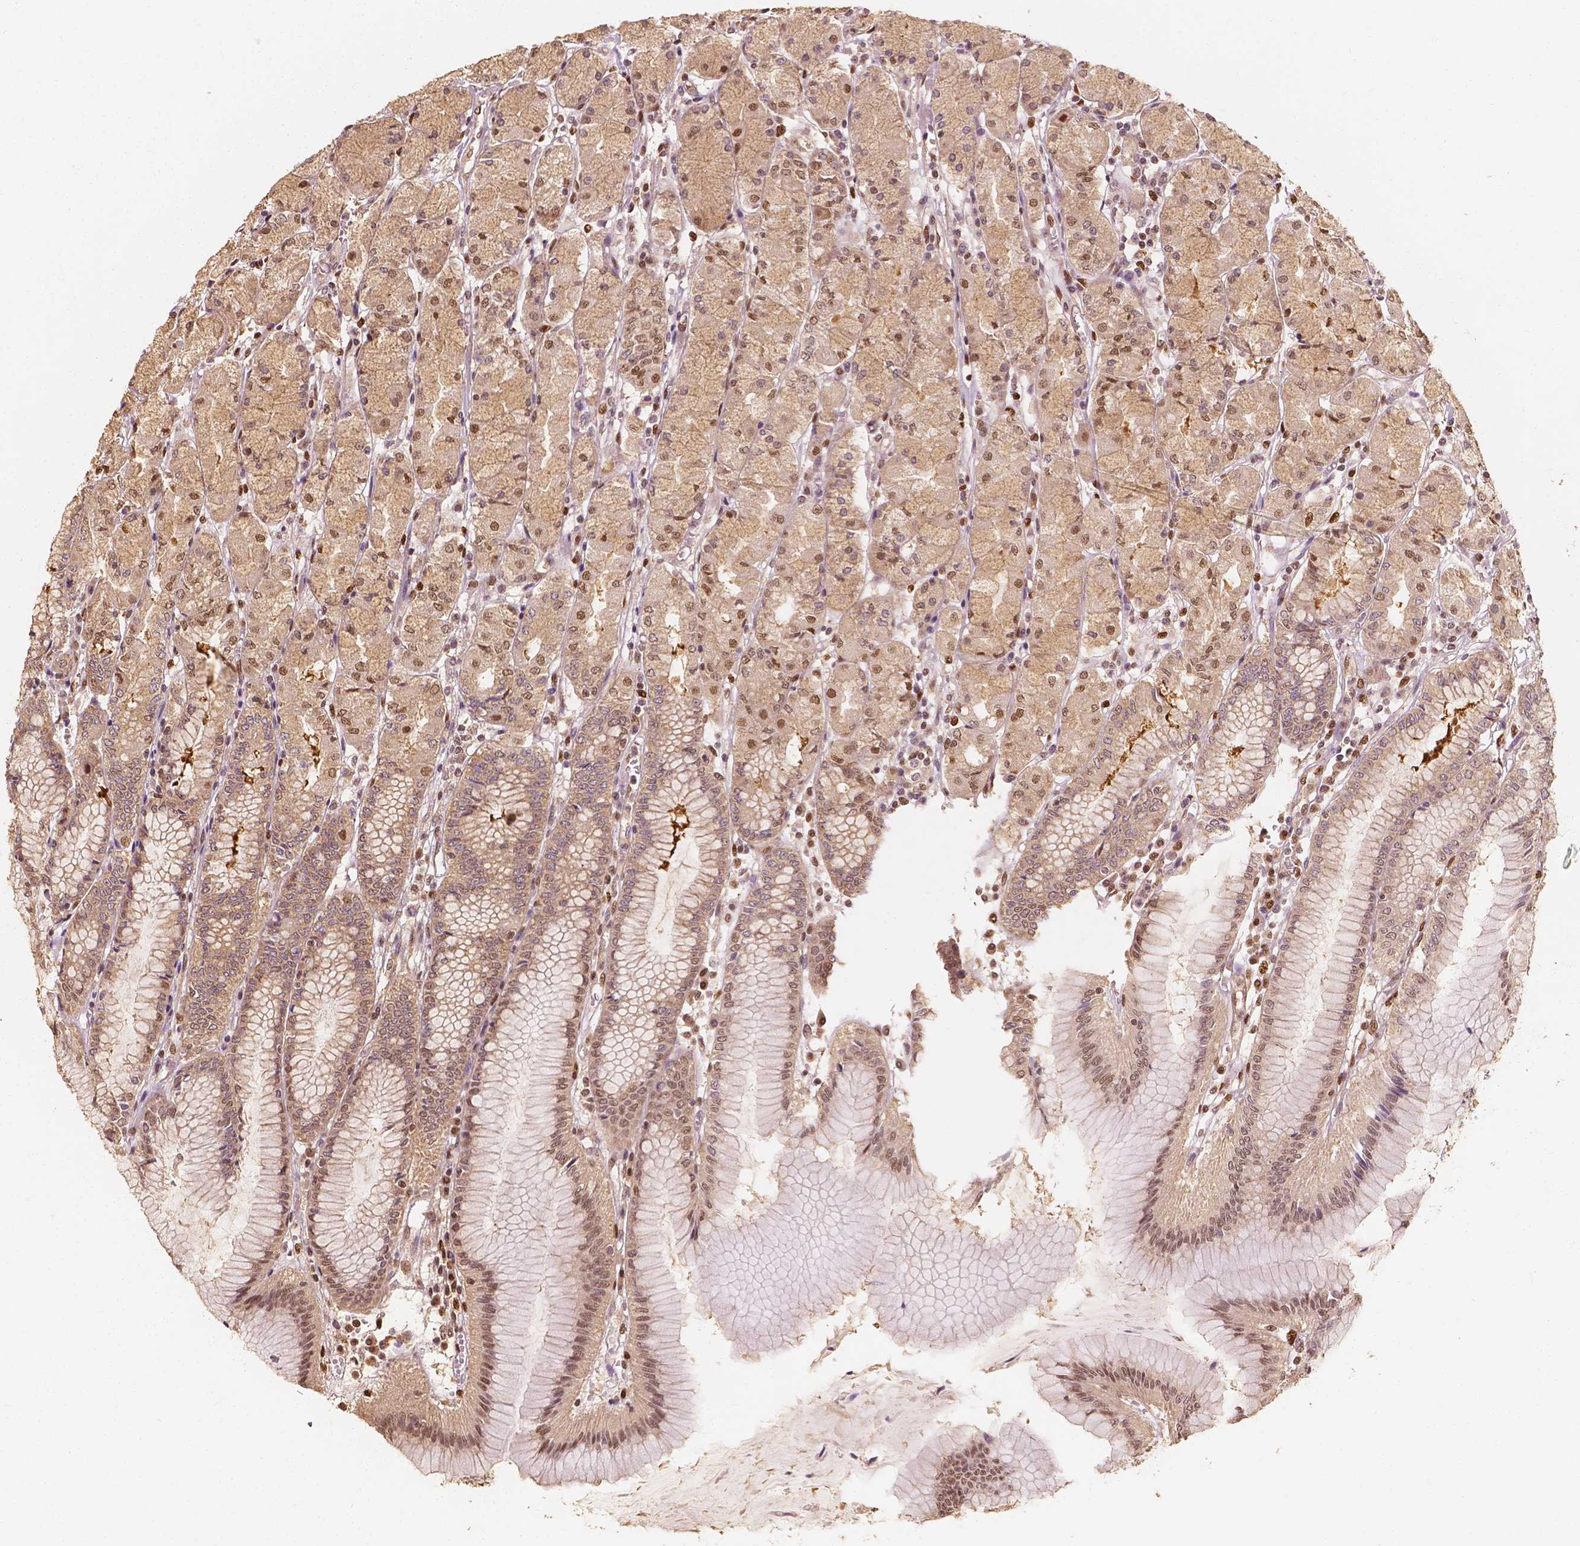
{"staining": {"intensity": "moderate", "quantity": ">75%", "location": "cytoplasmic/membranous,nuclear"}, "tissue": "stomach", "cell_type": "Glandular cells", "image_type": "normal", "snomed": [{"axis": "morphology", "description": "Normal tissue, NOS"}, {"axis": "topography", "description": "Stomach, upper"}], "caption": "Immunohistochemical staining of benign human stomach displays moderate cytoplasmic/membranous,nuclear protein positivity in about >75% of glandular cells. Nuclei are stained in blue.", "gene": "TBC1D17", "patient": {"sex": "male", "age": 69}}